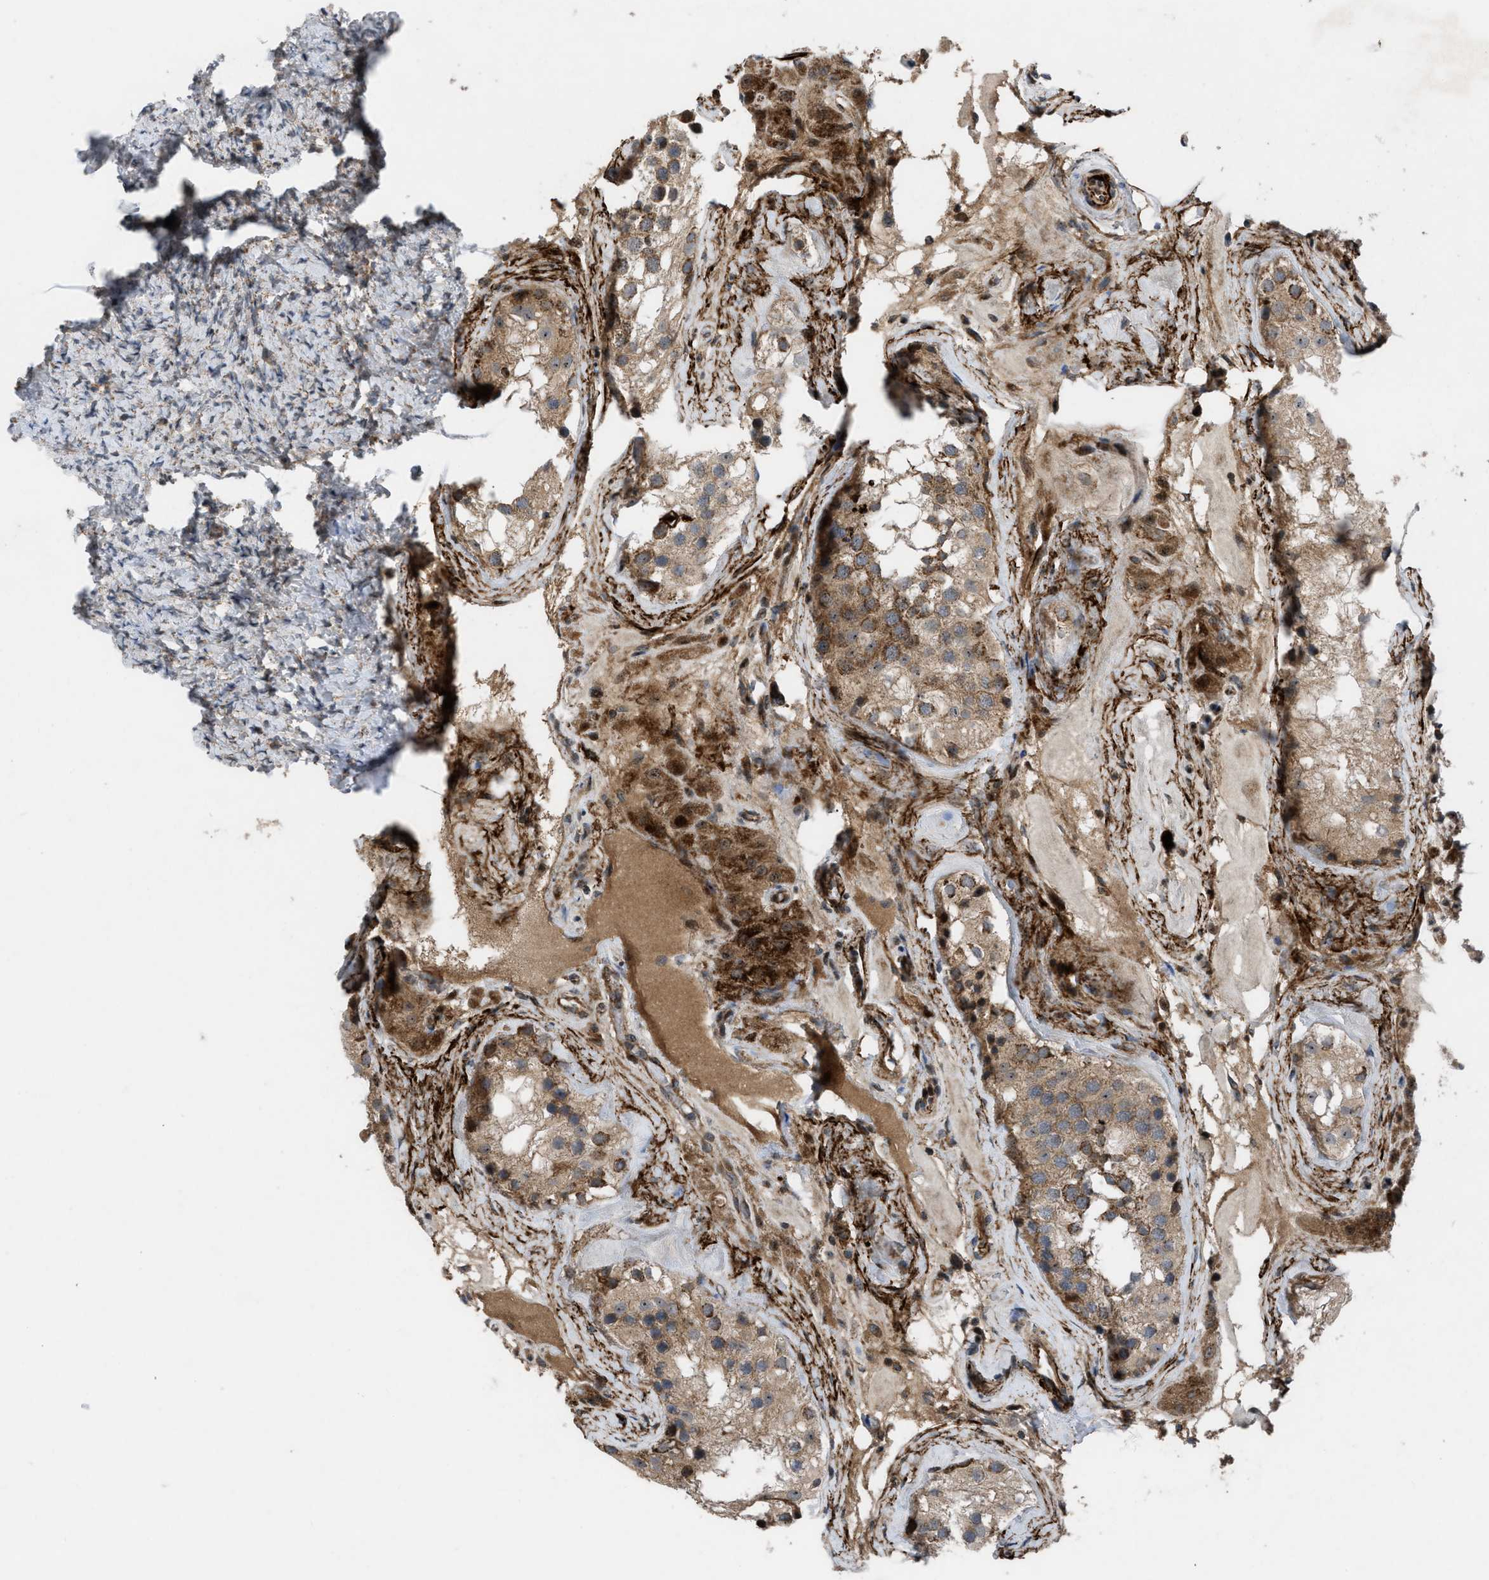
{"staining": {"intensity": "moderate", "quantity": ">75%", "location": "cytoplasmic/membranous"}, "tissue": "testis", "cell_type": "Cells in seminiferous ducts", "image_type": "normal", "snomed": [{"axis": "morphology", "description": "Normal tissue, NOS"}, {"axis": "morphology", "description": "Seminoma, NOS"}, {"axis": "topography", "description": "Testis"}], "caption": "Protein expression analysis of normal human testis reveals moderate cytoplasmic/membranous expression in approximately >75% of cells in seminiferous ducts. The staining is performed using DAB brown chromogen to label protein expression. The nuclei are counter-stained blue using hematoxylin.", "gene": "AP3M2", "patient": {"sex": "male", "age": 71}}